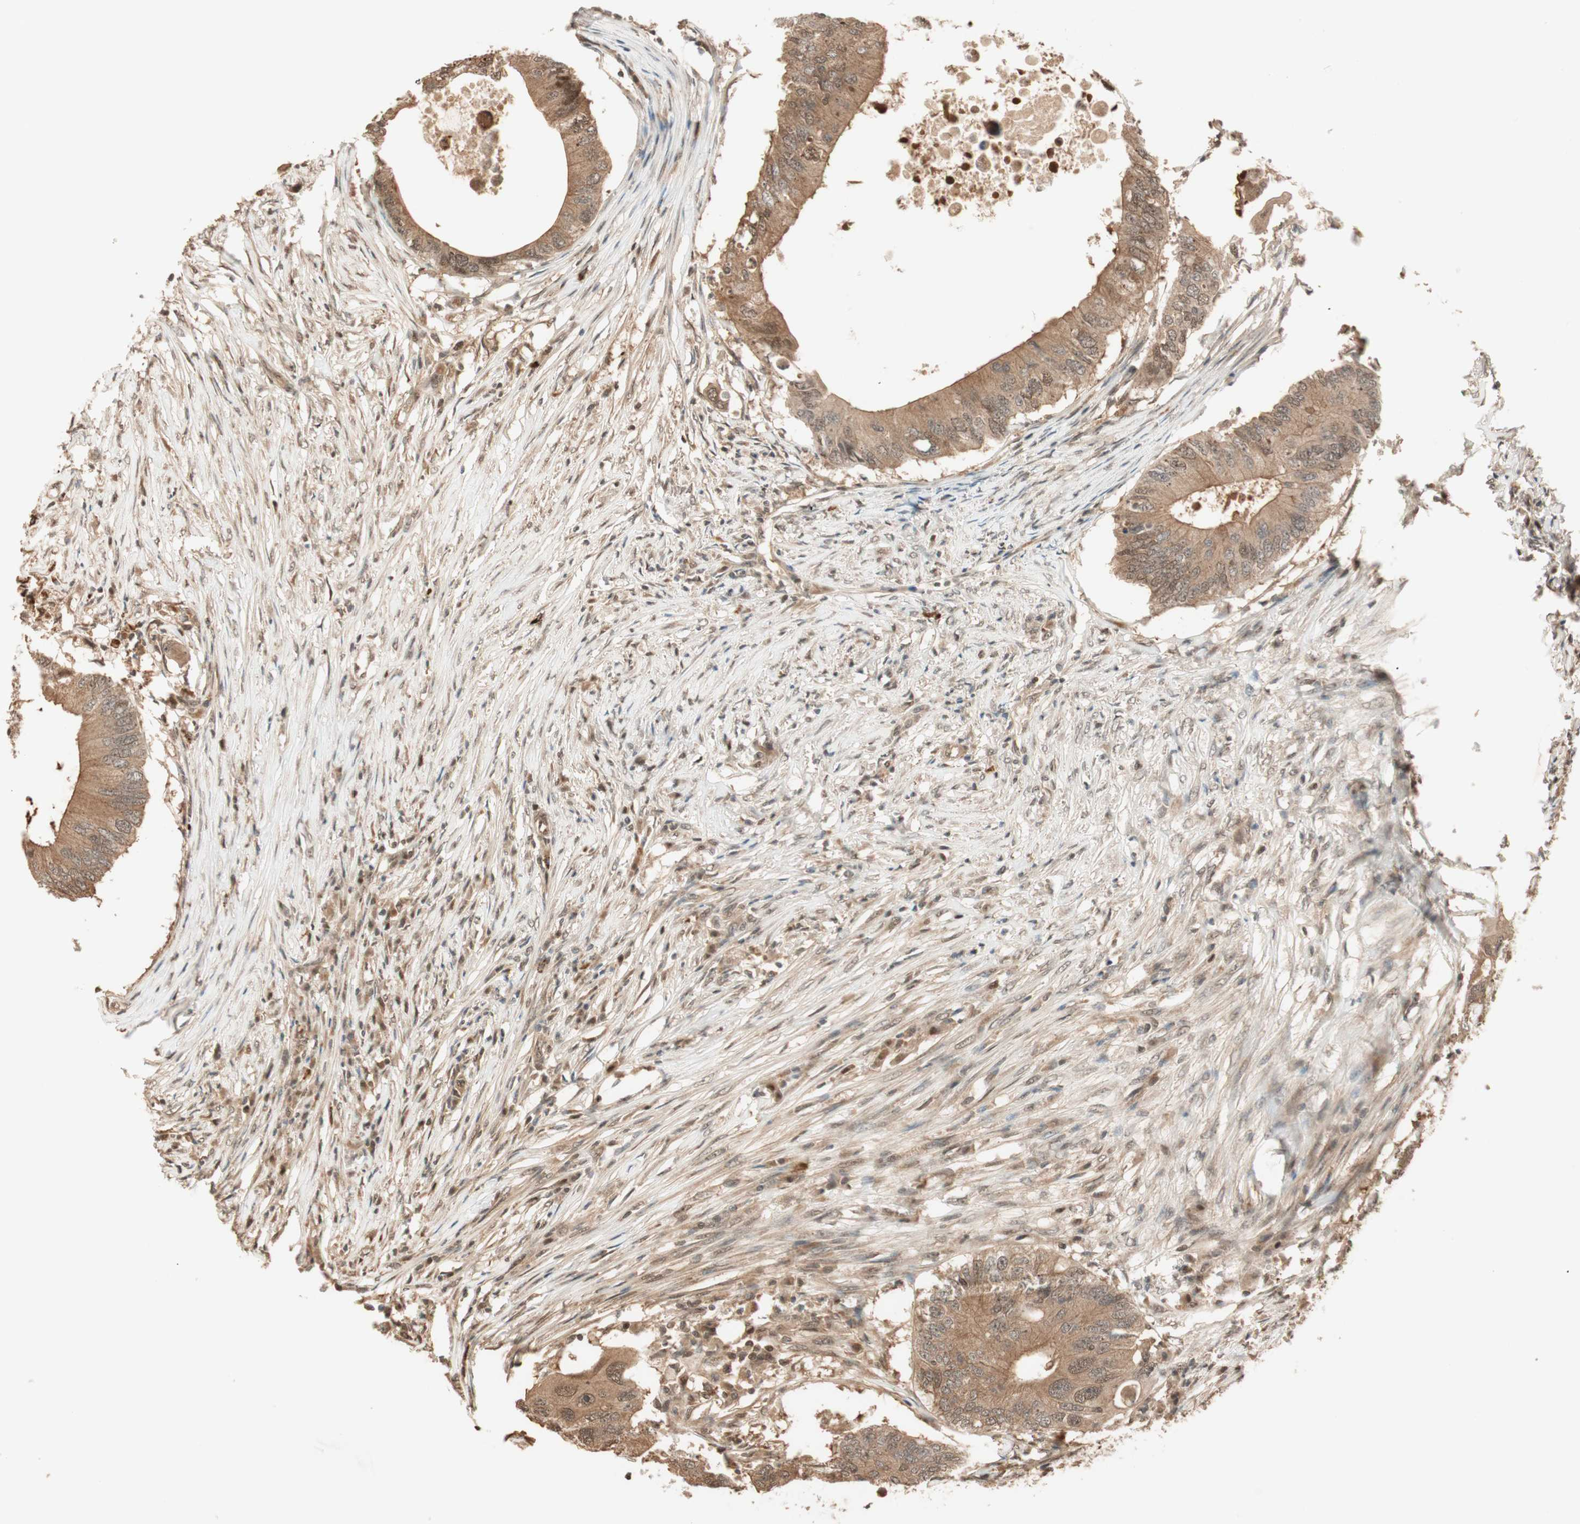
{"staining": {"intensity": "moderate", "quantity": ">75%", "location": "cytoplasmic/membranous,nuclear"}, "tissue": "colorectal cancer", "cell_type": "Tumor cells", "image_type": "cancer", "snomed": [{"axis": "morphology", "description": "Adenocarcinoma, NOS"}, {"axis": "topography", "description": "Colon"}], "caption": "Immunohistochemistry of human colorectal adenocarcinoma exhibits medium levels of moderate cytoplasmic/membranous and nuclear staining in approximately >75% of tumor cells.", "gene": "ZNF443", "patient": {"sex": "male", "age": 71}}